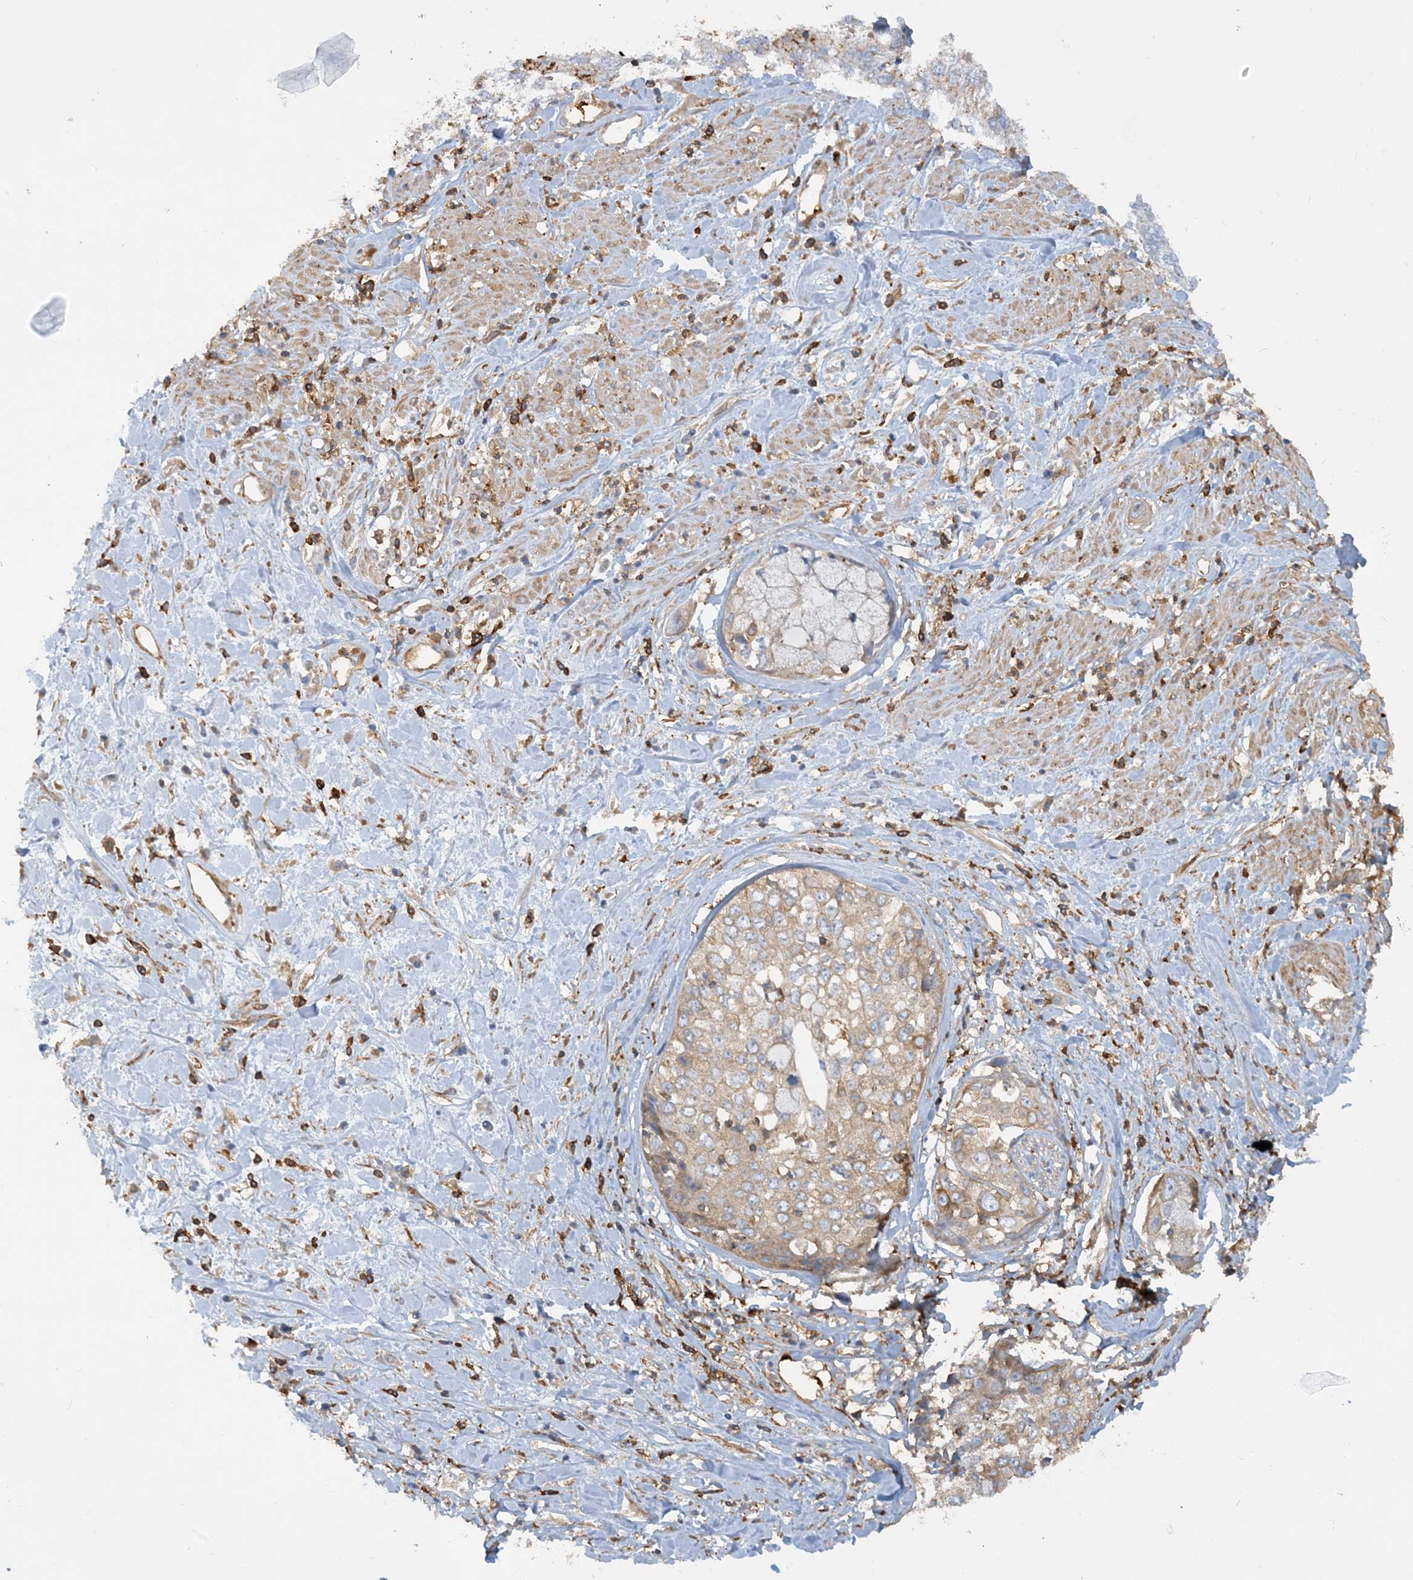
{"staining": {"intensity": "weak", "quantity": ">75%", "location": "cytoplasmic/membranous"}, "tissue": "cervical cancer", "cell_type": "Tumor cells", "image_type": "cancer", "snomed": [{"axis": "morphology", "description": "Squamous cell carcinoma, NOS"}, {"axis": "topography", "description": "Cervix"}], "caption": "Protein expression analysis of human cervical cancer (squamous cell carcinoma) reveals weak cytoplasmic/membranous positivity in about >75% of tumor cells.", "gene": "SFMBT2", "patient": {"sex": "female", "age": 31}}